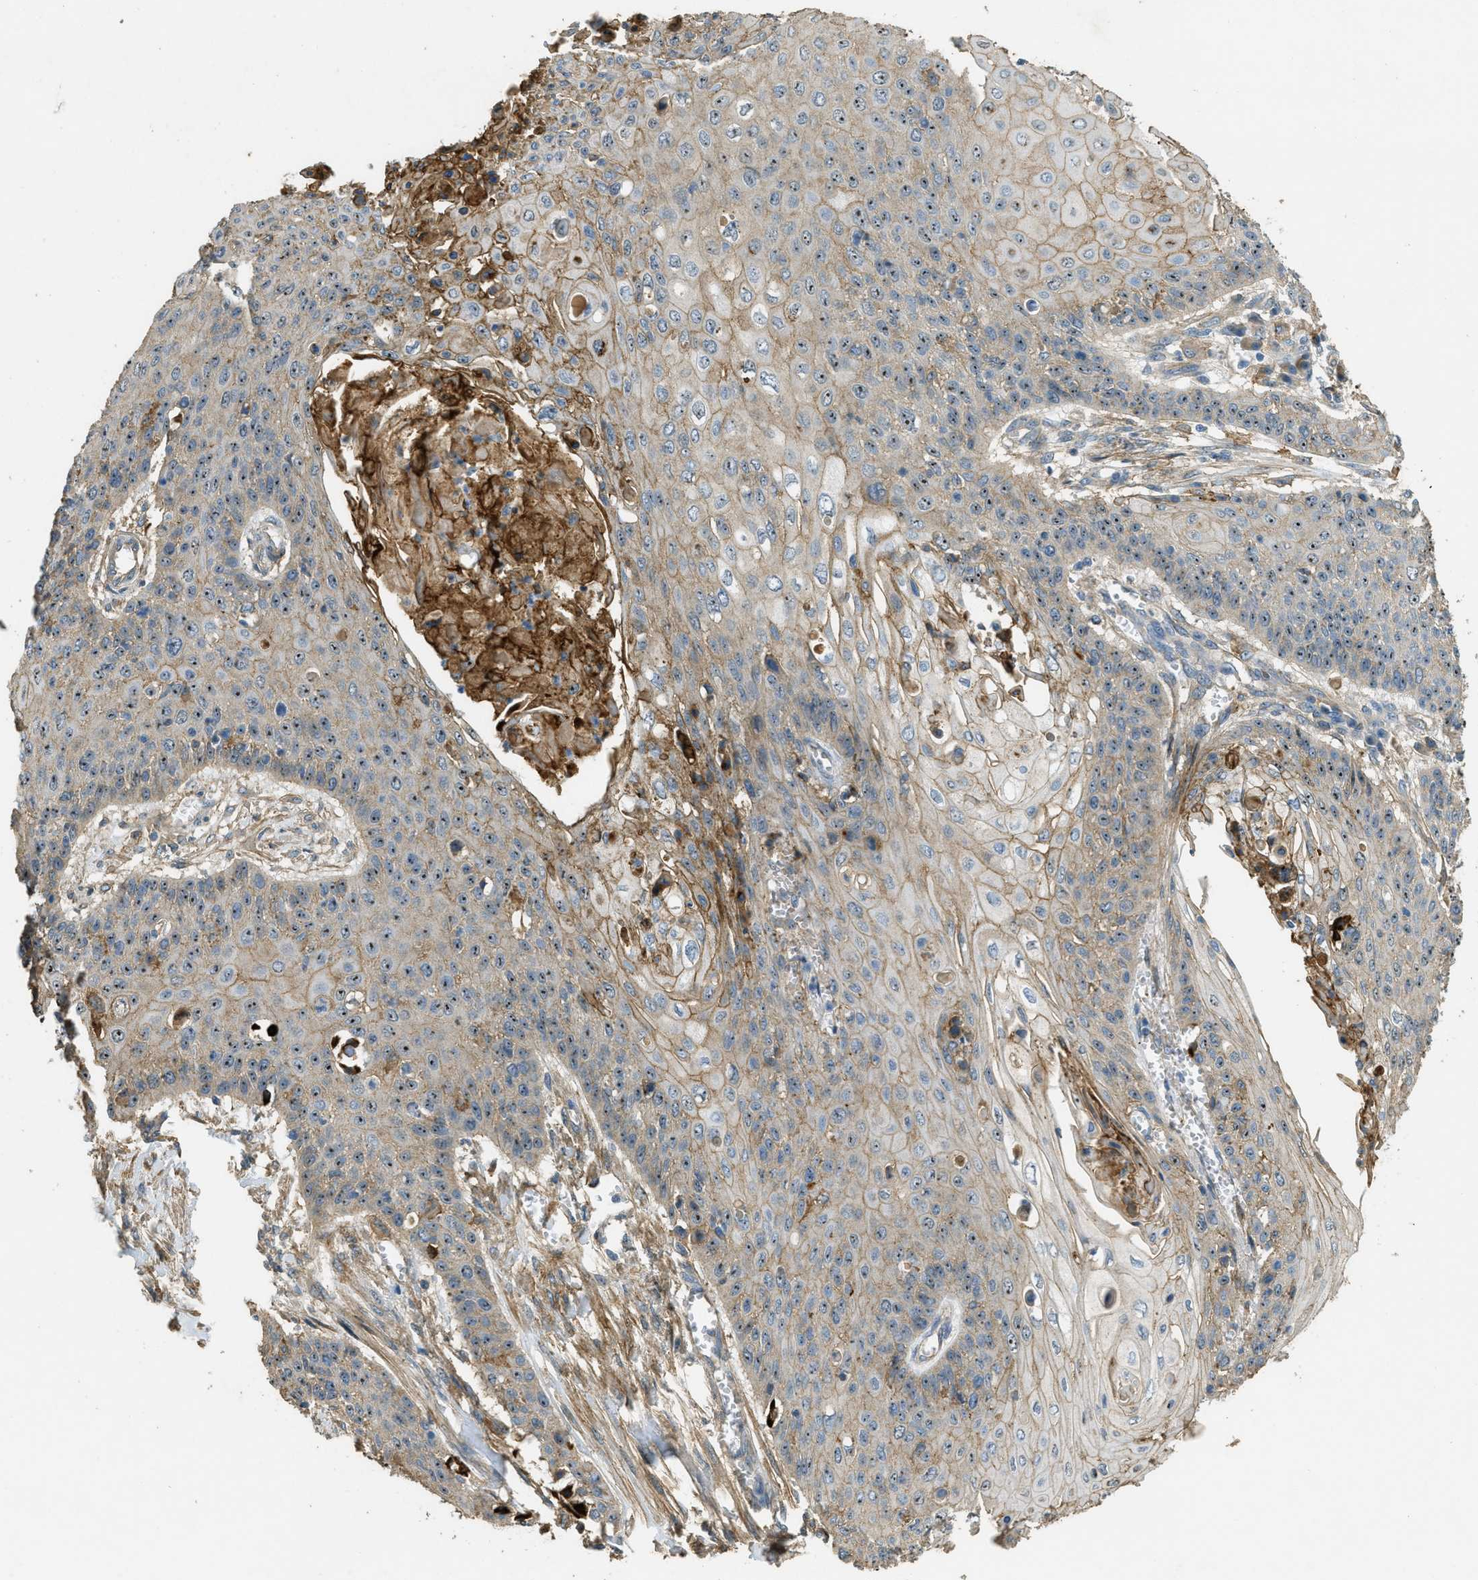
{"staining": {"intensity": "moderate", "quantity": ">75%", "location": "nuclear"}, "tissue": "cervical cancer", "cell_type": "Tumor cells", "image_type": "cancer", "snomed": [{"axis": "morphology", "description": "Squamous cell carcinoma, NOS"}, {"axis": "topography", "description": "Cervix"}], "caption": "About >75% of tumor cells in human cervical cancer (squamous cell carcinoma) demonstrate moderate nuclear protein positivity as visualized by brown immunohistochemical staining.", "gene": "OSMR", "patient": {"sex": "female", "age": 39}}